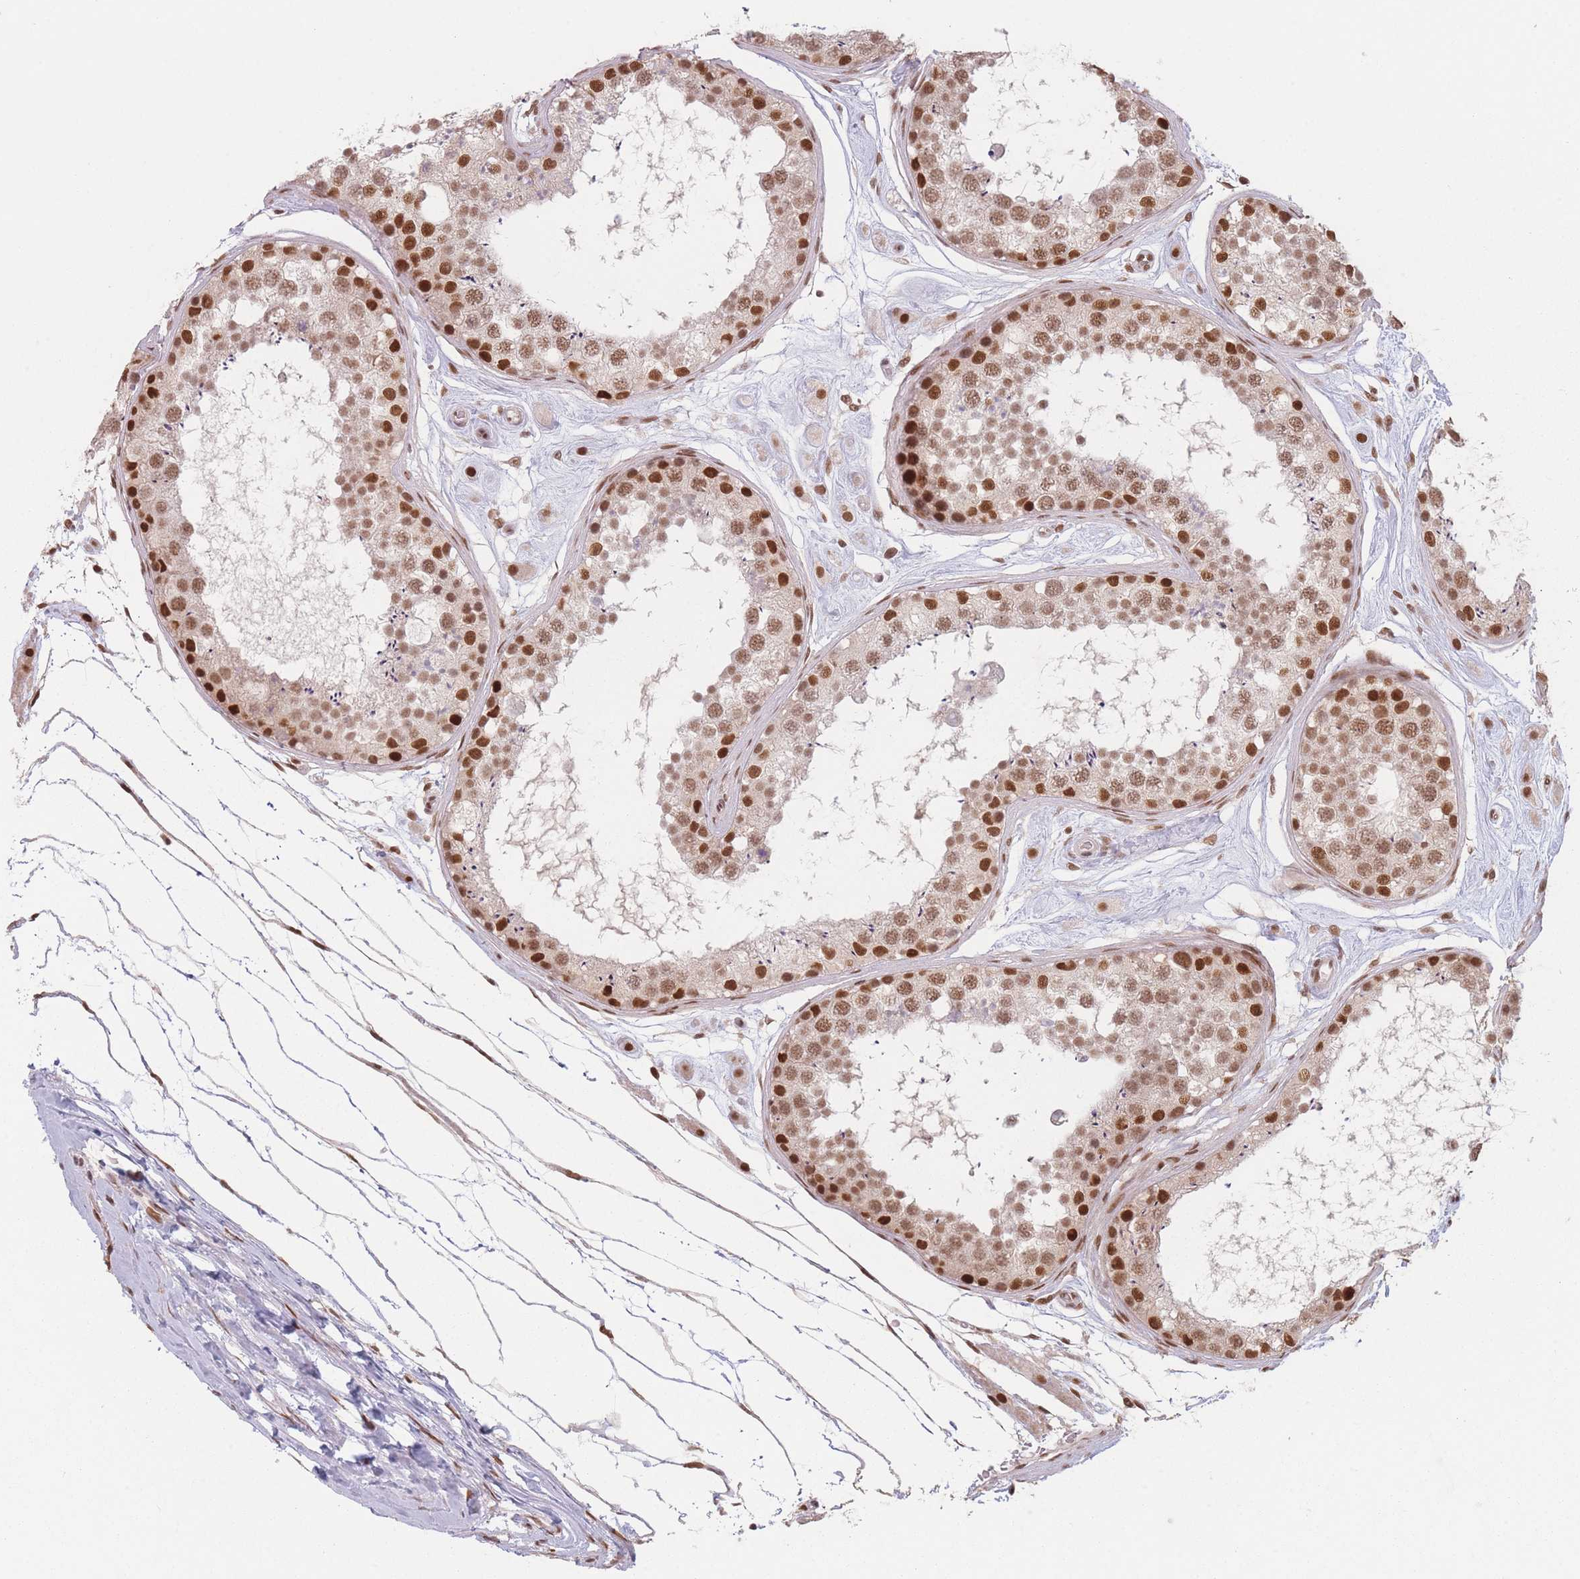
{"staining": {"intensity": "strong", "quantity": ">75%", "location": "nuclear"}, "tissue": "testis", "cell_type": "Cells in seminiferous ducts", "image_type": "normal", "snomed": [{"axis": "morphology", "description": "Normal tissue, NOS"}, {"axis": "topography", "description": "Testis"}], "caption": "Immunohistochemistry photomicrograph of benign testis: human testis stained using immunohistochemistry (IHC) displays high levels of strong protein expression localized specifically in the nuclear of cells in seminiferous ducts, appearing as a nuclear brown color.", "gene": "SUPT6H", "patient": {"sex": "male", "age": 25}}